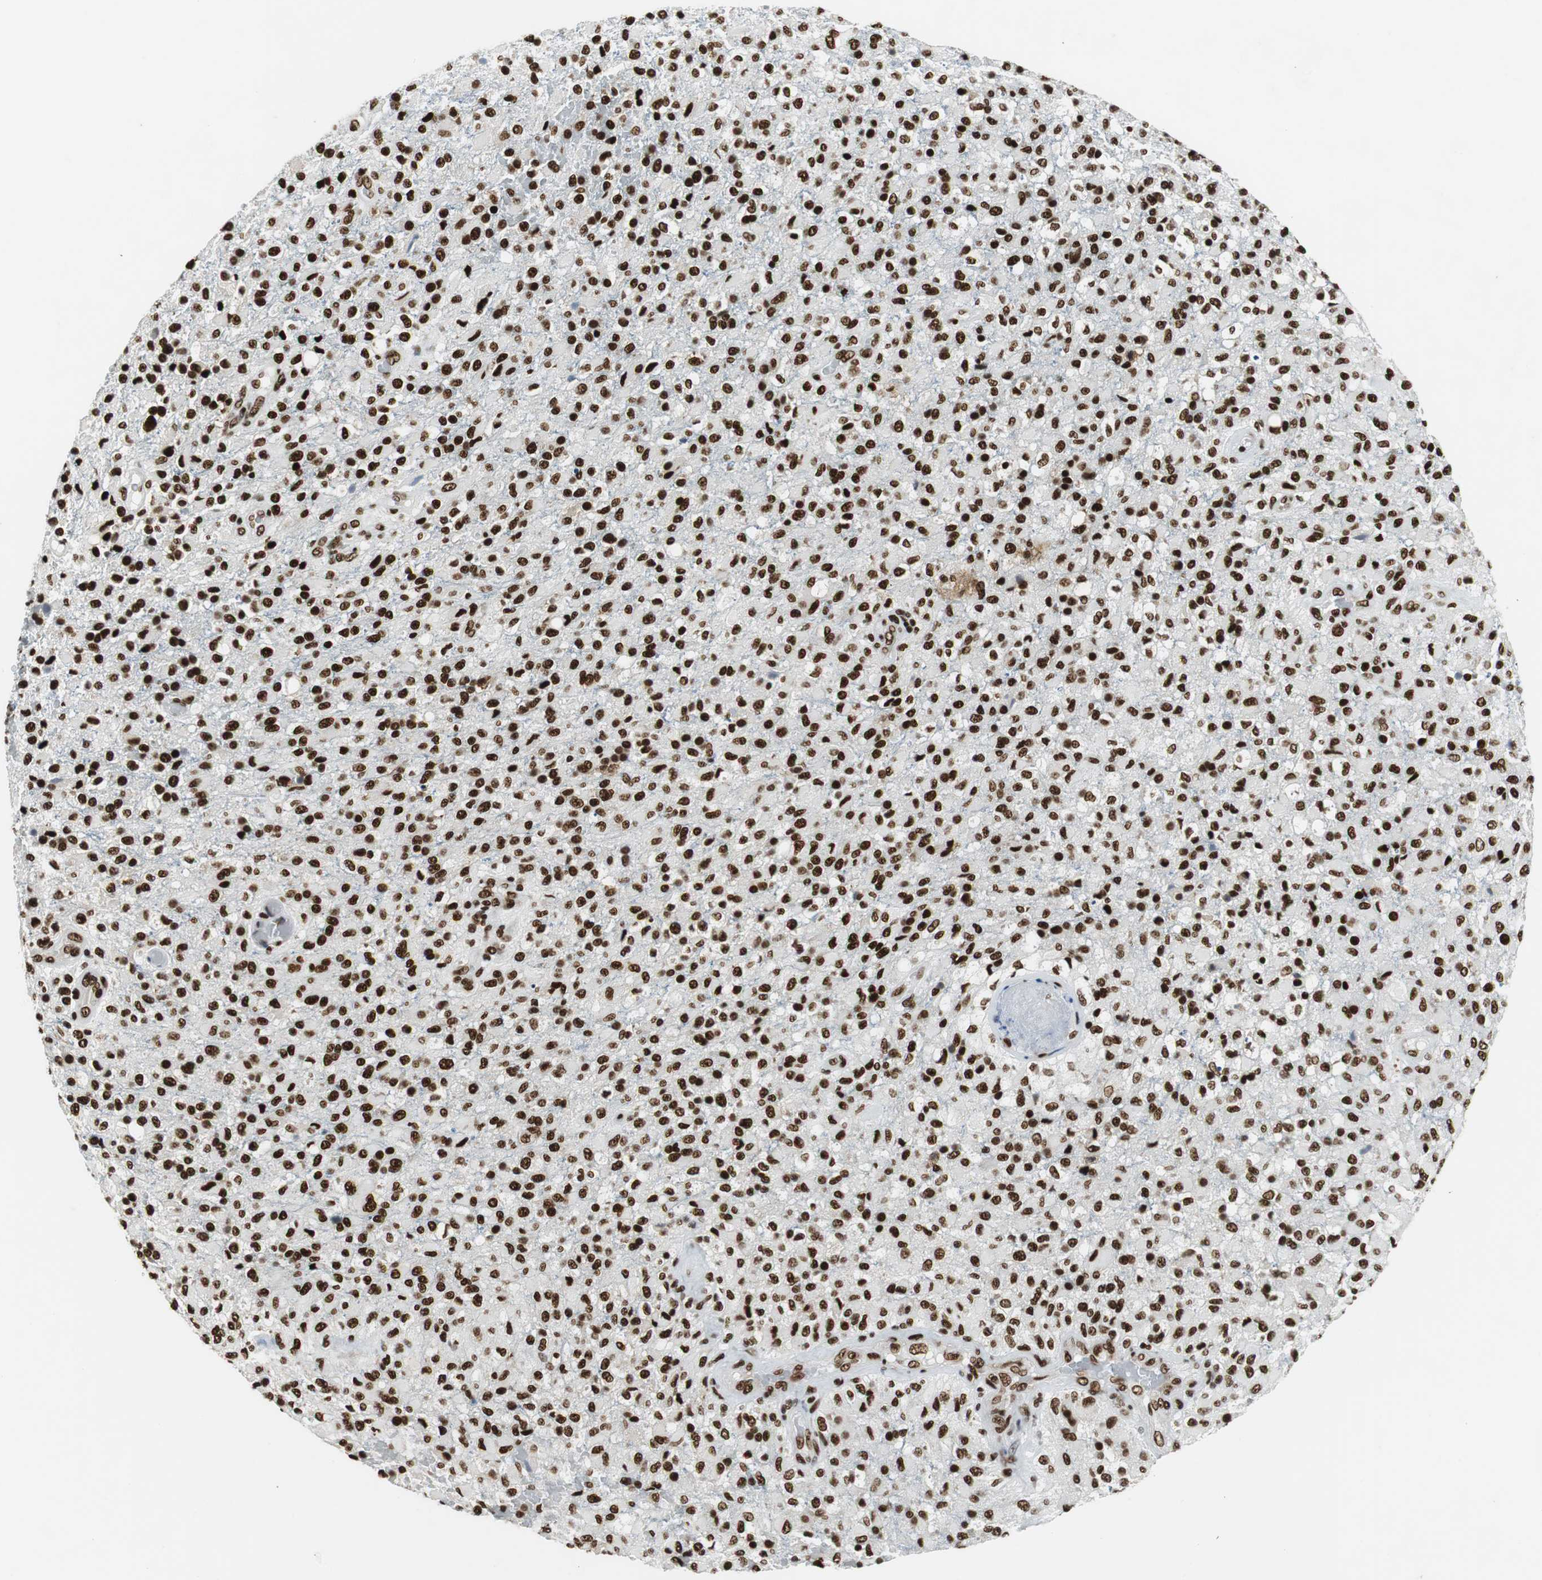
{"staining": {"intensity": "strong", "quantity": ">75%", "location": "nuclear"}, "tissue": "glioma", "cell_type": "Tumor cells", "image_type": "cancer", "snomed": [{"axis": "morphology", "description": "Glioma, malignant, High grade"}, {"axis": "topography", "description": "Brain"}], "caption": "Immunohistochemistry (IHC) histopathology image of malignant high-grade glioma stained for a protein (brown), which displays high levels of strong nuclear staining in about >75% of tumor cells.", "gene": "PRKDC", "patient": {"sex": "male", "age": 71}}